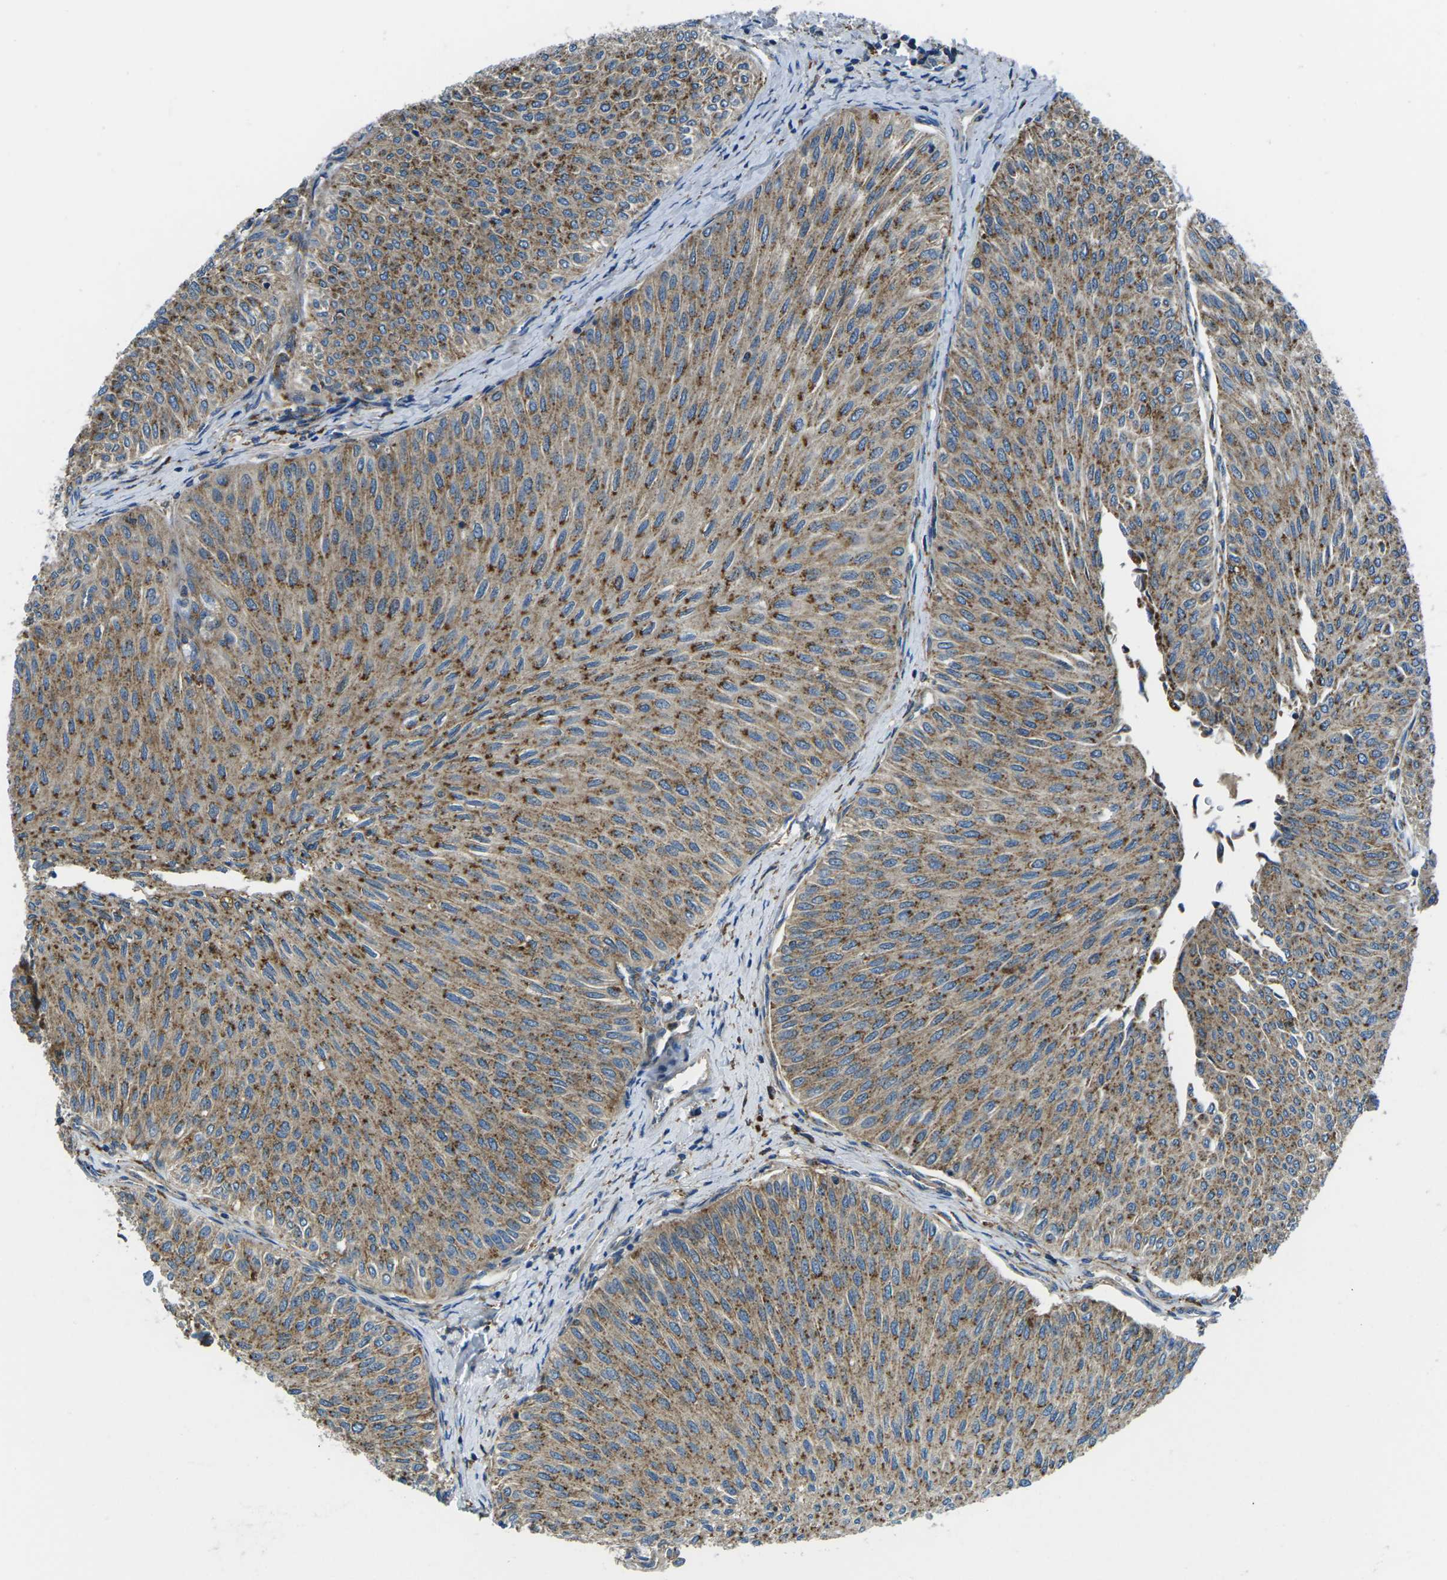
{"staining": {"intensity": "moderate", "quantity": ">75%", "location": "cytoplasmic/membranous"}, "tissue": "urothelial cancer", "cell_type": "Tumor cells", "image_type": "cancer", "snomed": [{"axis": "morphology", "description": "Urothelial carcinoma, Low grade"}, {"axis": "topography", "description": "Urinary bladder"}], "caption": "Immunohistochemical staining of low-grade urothelial carcinoma displays moderate cytoplasmic/membranous protein positivity in approximately >75% of tumor cells. The staining was performed using DAB (3,3'-diaminobenzidine), with brown indicating positive protein expression. Nuclei are stained blue with hematoxylin.", "gene": "CDK17", "patient": {"sex": "male", "age": 78}}